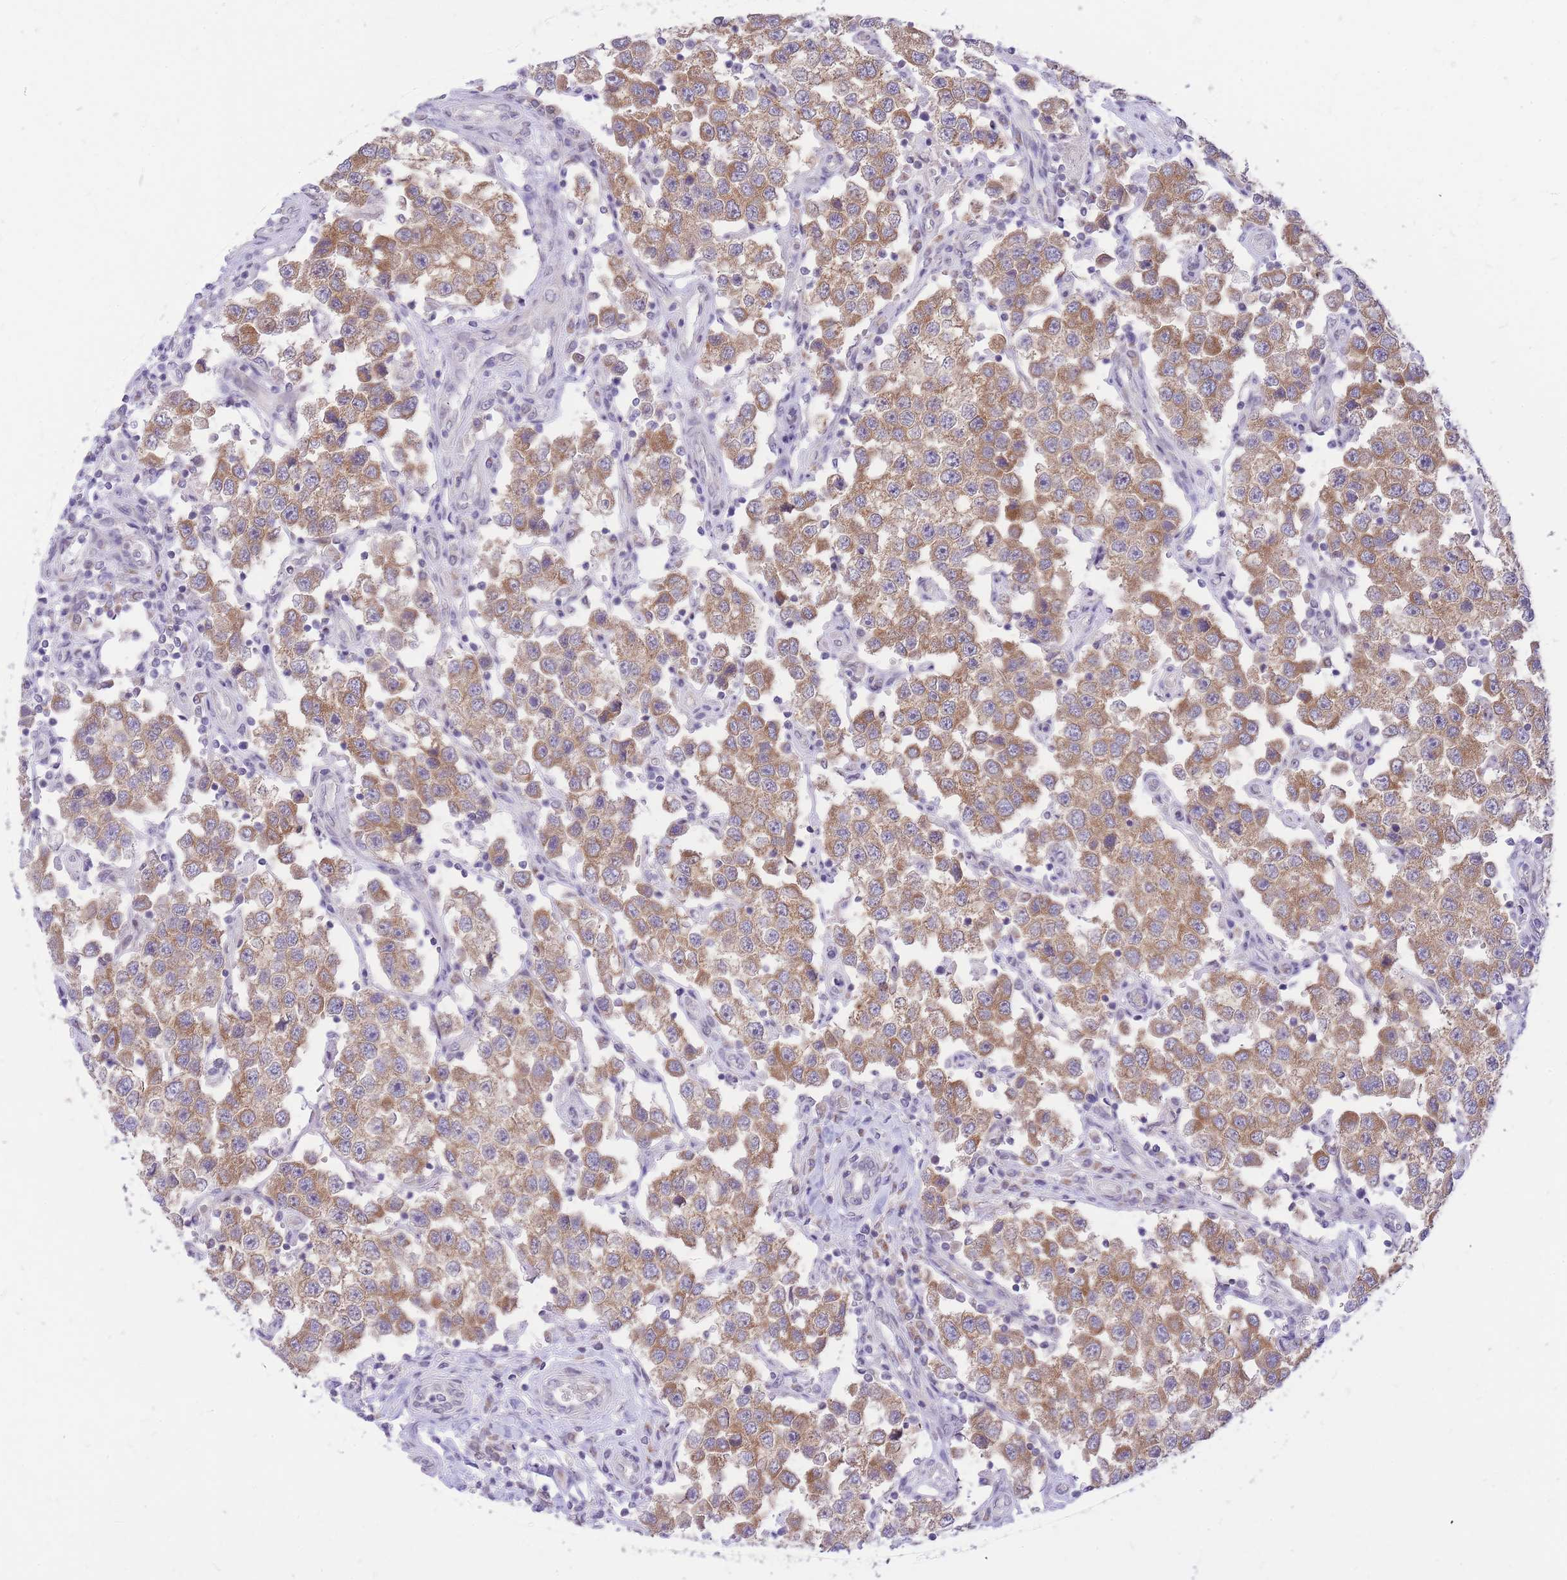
{"staining": {"intensity": "moderate", "quantity": ">75%", "location": "cytoplasmic/membranous"}, "tissue": "testis cancer", "cell_type": "Tumor cells", "image_type": "cancer", "snomed": [{"axis": "morphology", "description": "Seminoma, NOS"}, {"axis": "topography", "description": "Testis"}], "caption": "This photomicrograph exhibits IHC staining of seminoma (testis), with medium moderate cytoplasmic/membranous expression in approximately >75% of tumor cells.", "gene": "MINDY2", "patient": {"sex": "male", "age": 37}}